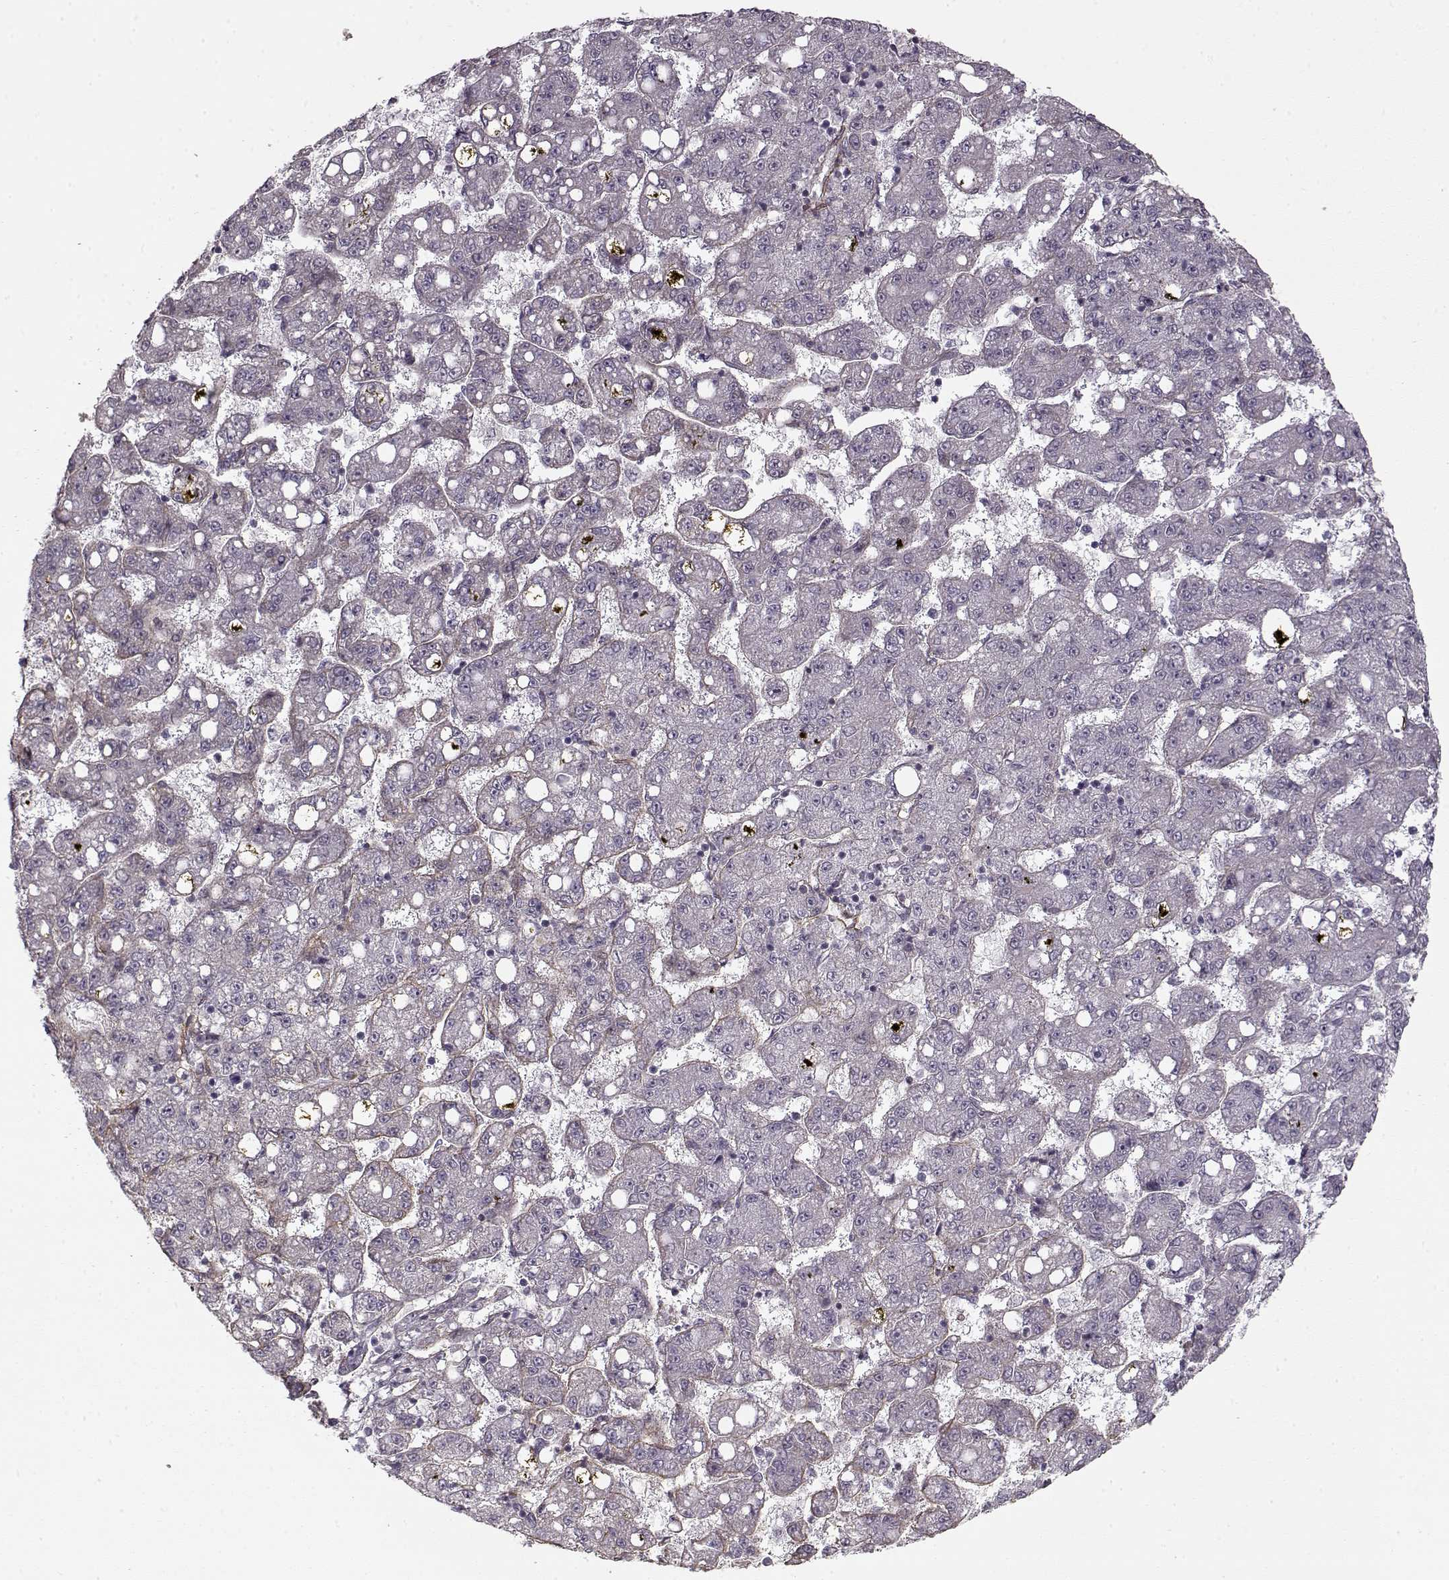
{"staining": {"intensity": "negative", "quantity": "none", "location": "none"}, "tissue": "liver cancer", "cell_type": "Tumor cells", "image_type": "cancer", "snomed": [{"axis": "morphology", "description": "Carcinoma, Hepatocellular, NOS"}, {"axis": "topography", "description": "Liver"}], "caption": "An IHC histopathology image of liver cancer (hepatocellular carcinoma) is shown. There is no staining in tumor cells of liver cancer (hepatocellular carcinoma).", "gene": "LAMB2", "patient": {"sex": "female", "age": 65}}